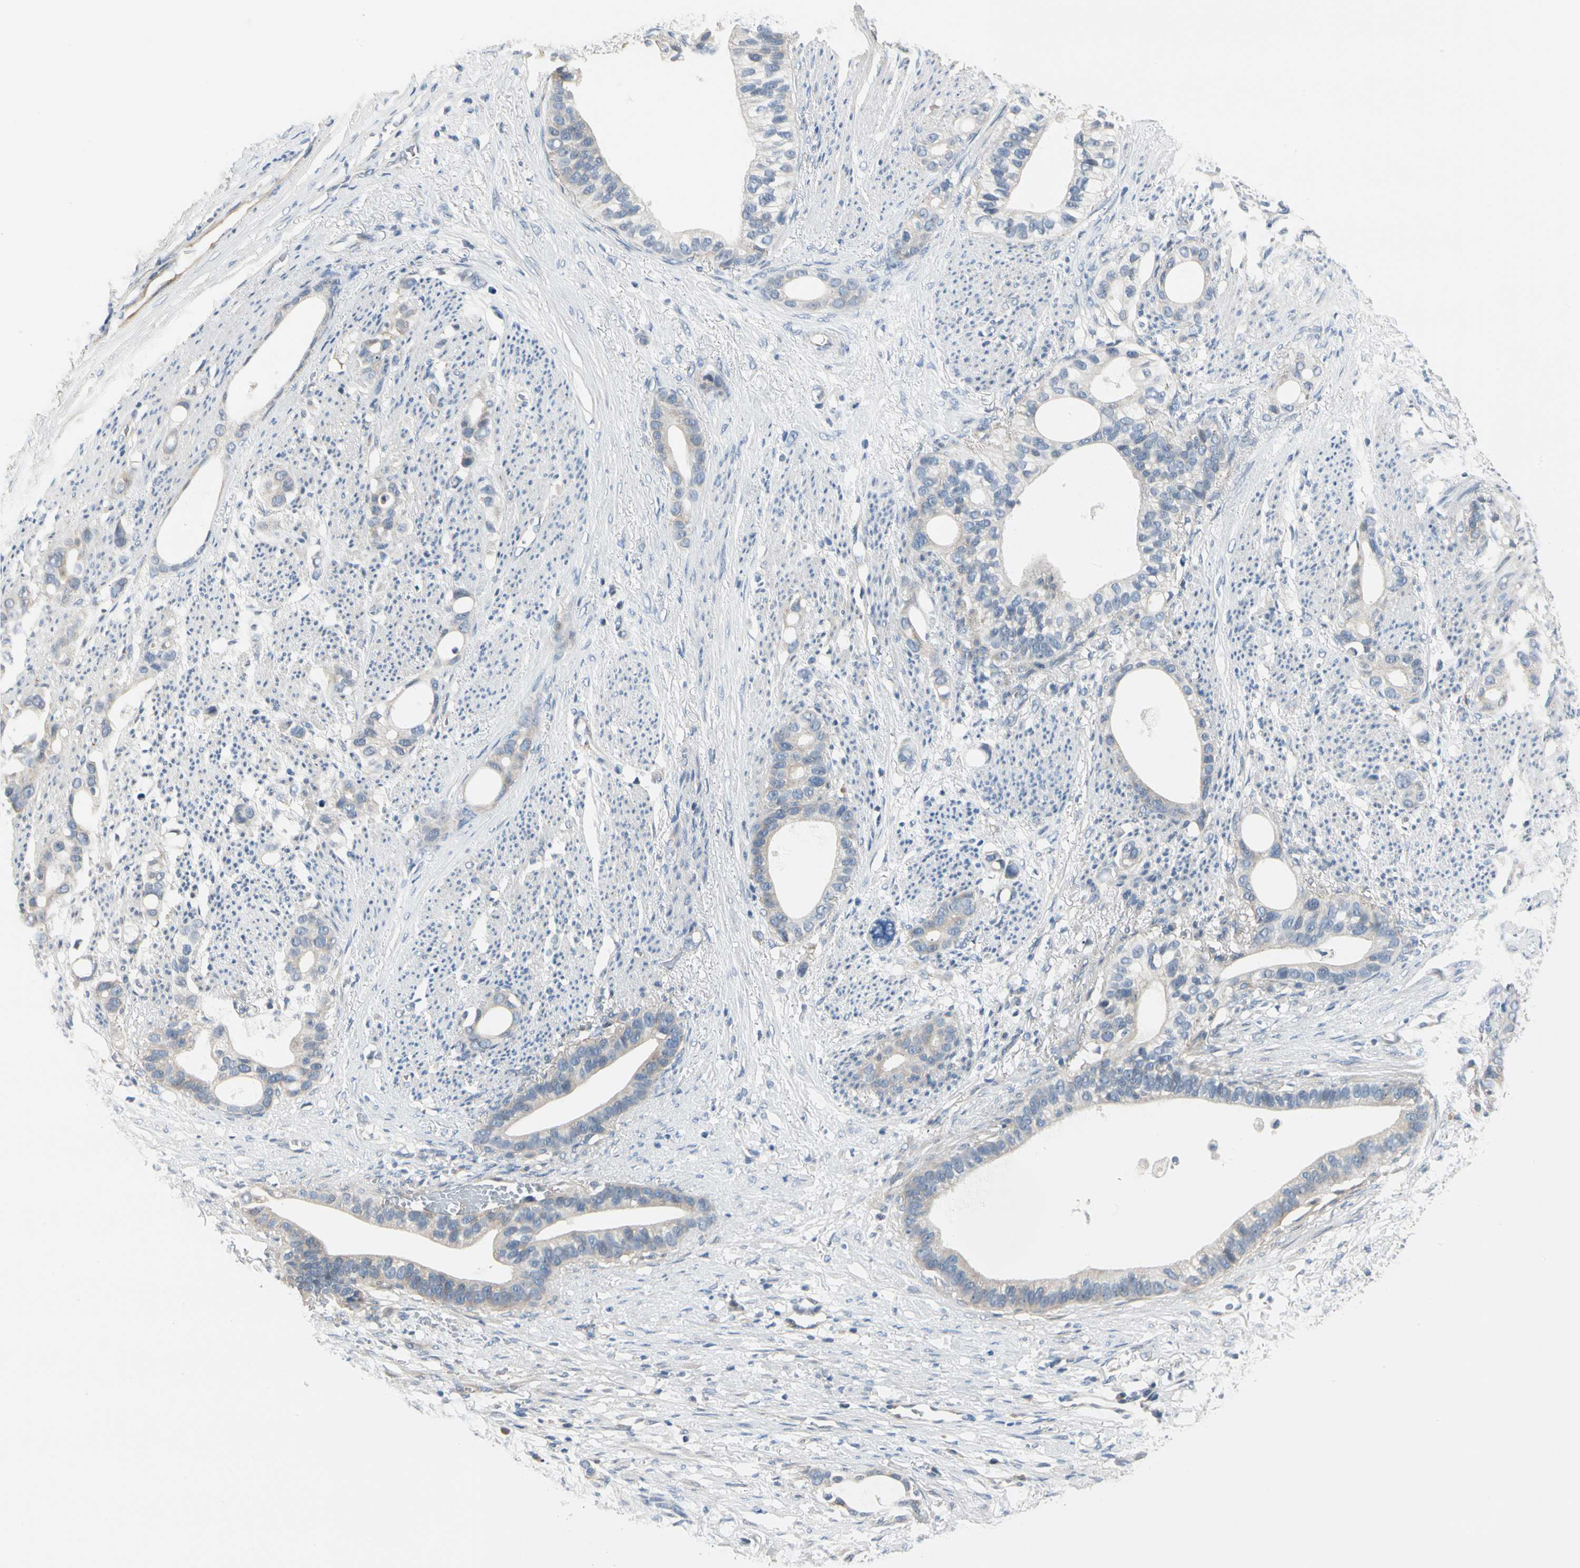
{"staining": {"intensity": "weak", "quantity": "<25%", "location": "cytoplasmic/membranous"}, "tissue": "stomach cancer", "cell_type": "Tumor cells", "image_type": "cancer", "snomed": [{"axis": "morphology", "description": "Adenocarcinoma, NOS"}, {"axis": "topography", "description": "Stomach"}], "caption": "IHC histopathology image of neoplastic tissue: human stomach cancer (adenocarcinoma) stained with DAB (3,3'-diaminobenzidine) shows no significant protein expression in tumor cells.", "gene": "GPR153", "patient": {"sex": "female", "age": 75}}